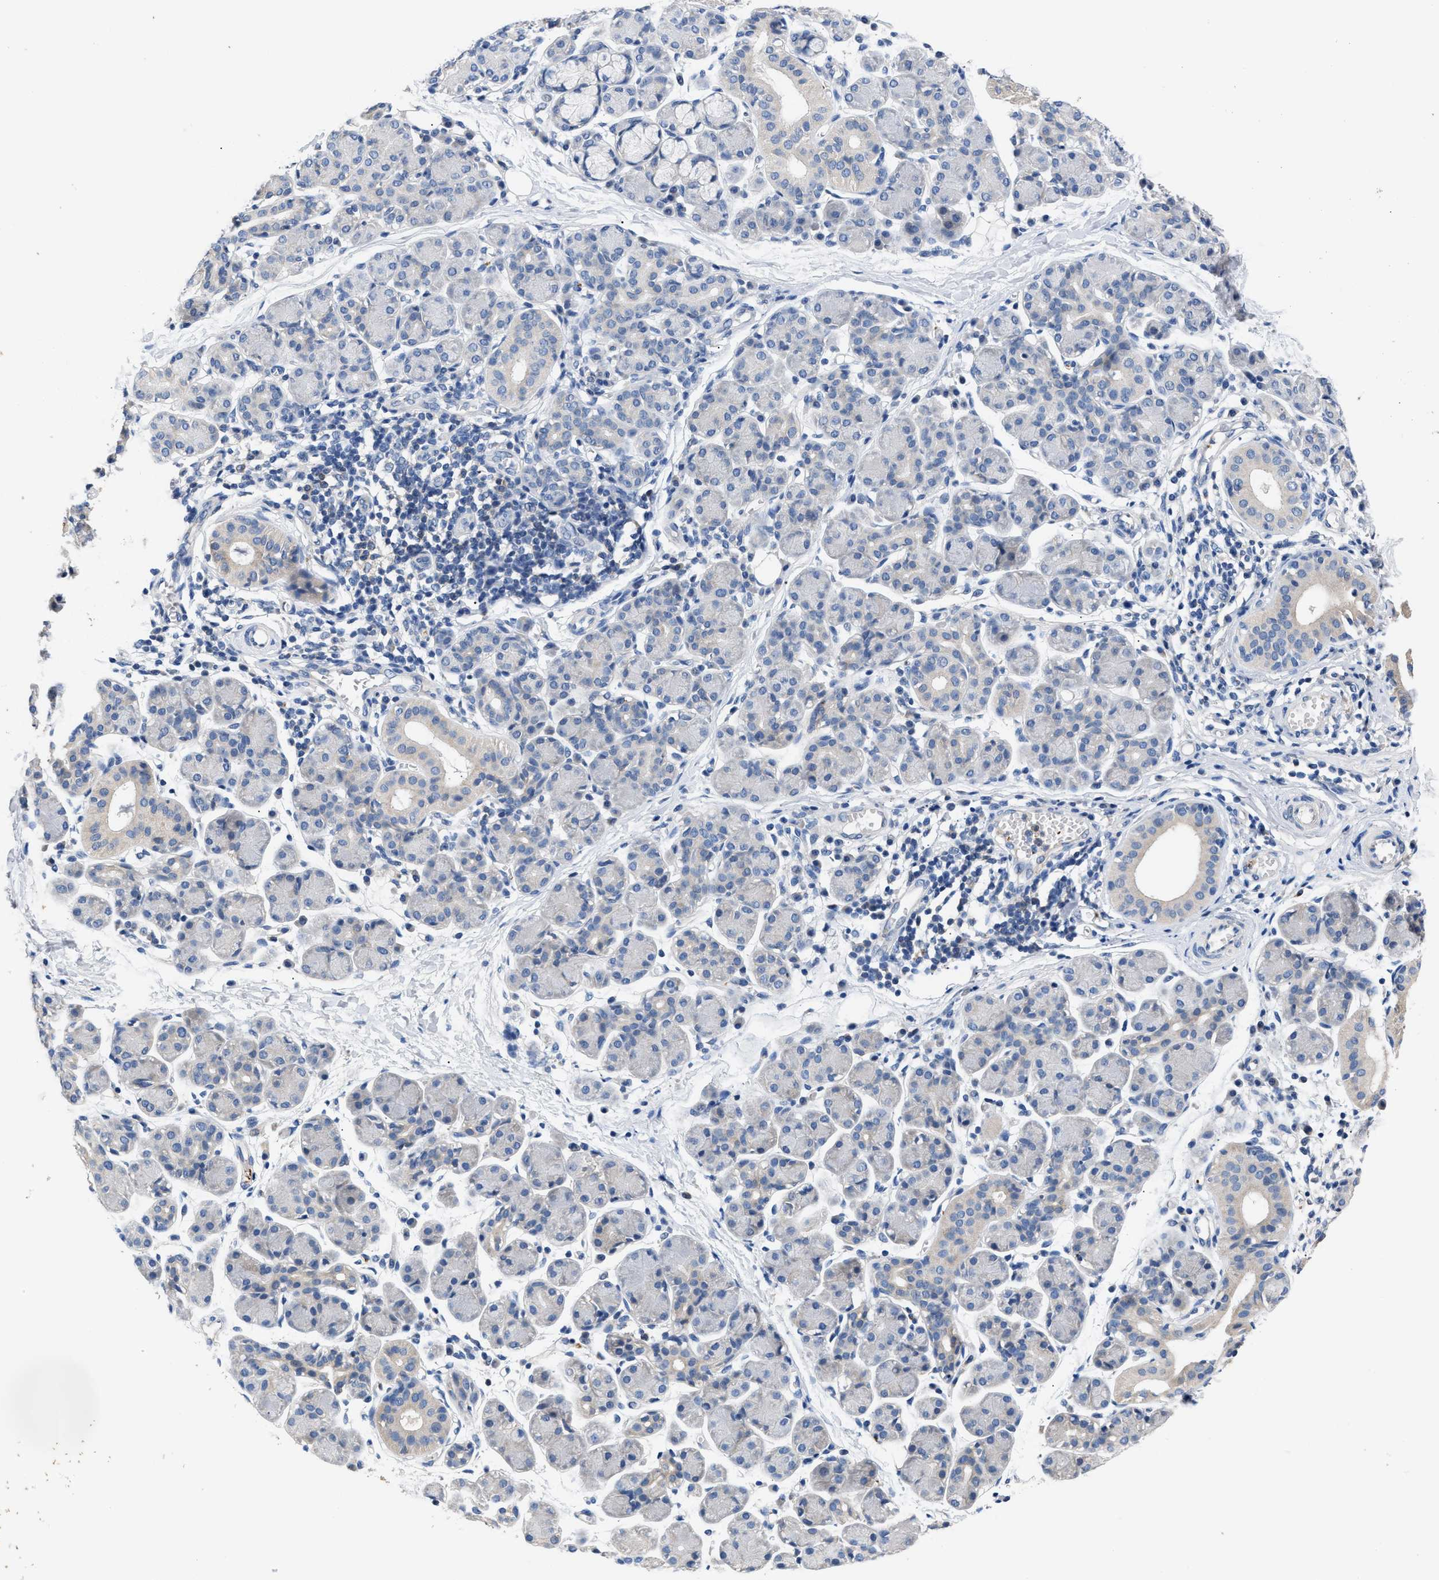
{"staining": {"intensity": "negative", "quantity": "none", "location": "none"}, "tissue": "salivary gland", "cell_type": "Glandular cells", "image_type": "normal", "snomed": [{"axis": "morphology", "description": "Normal tissue, NOS"}, {"axis": "morphology", "description": "Inflammation, NOS"}, {"axis": "topography", "description": "Lymph node"}, {"axis": "topography", "description": "Salivary gland"}], "caption": "This is a micrograph of immunohistochemistry staining of normal salivary gland, which shows no positivity in glandular cells. (Stains: DAB (3,3'-diaminobenzidine) immunohistochemistry with hematoxylin counter stain, Microscopy: brightfield microscopy at high magnification).", "gene": "CCDC171", "patient": {"sex": "male", "age": 3}}